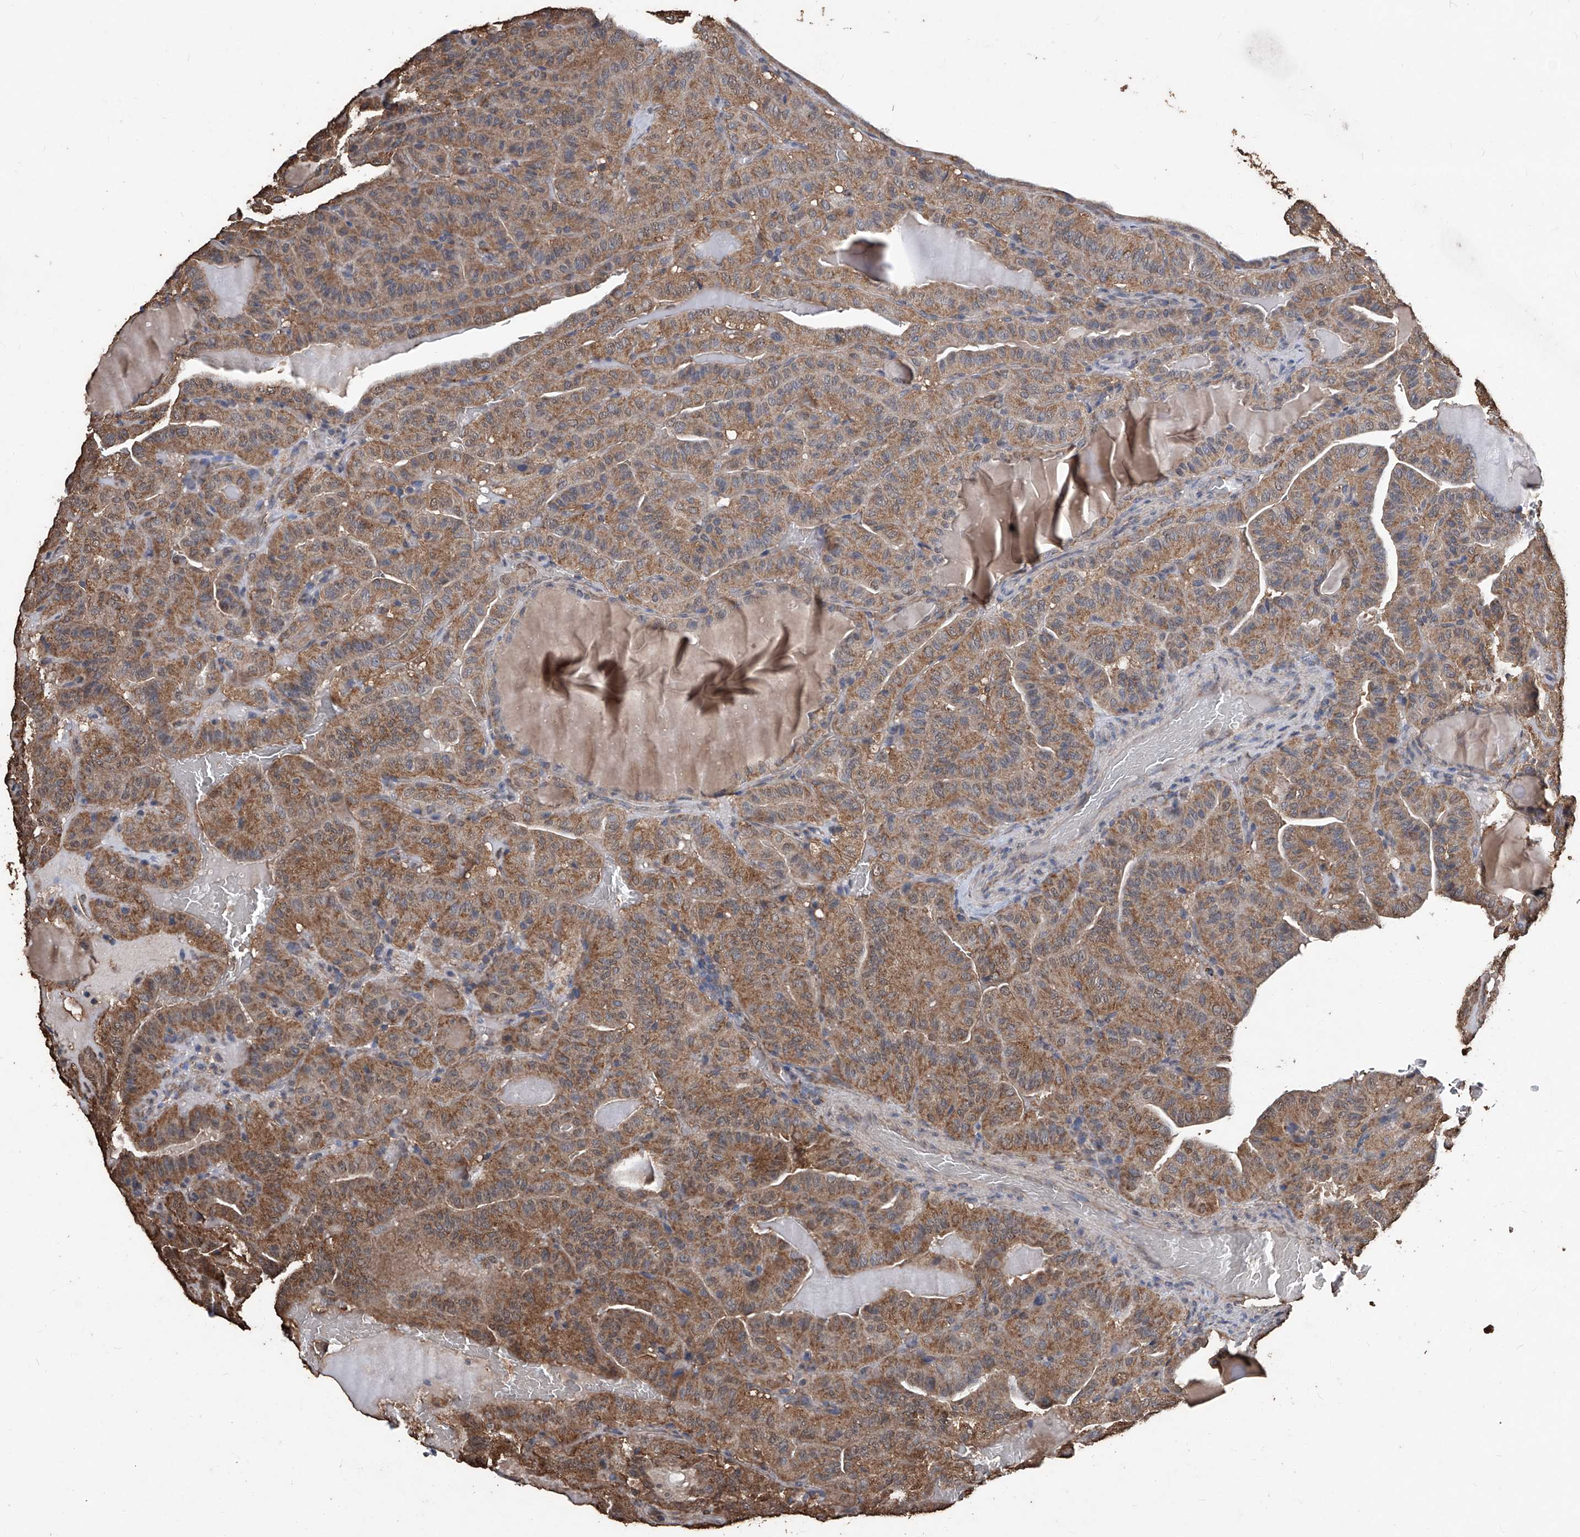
{"staining": {"intensity": "moderate", "quantity": ">75%", "location": "cytoplasmic/membranous"}, "tissue": "thyroid cancer", "cell_type": "Tumor cells", "image_type": "cancer", "snomed": [{"axis": "morphology", "description": "Papillary adenocarcinoma, NOS"}, {"axis": "topography", "description": "Thyroid gland"}], "caption": "An image showing moderate cytoplasmic/membranous staining in about >75% of tumor cells in thyroid cancer (papillary adenocarcinoma), as visualized by brown immunohistochemical staining.", "gene": "STARD7", "patient": {"sex": "male", "age": 77}}